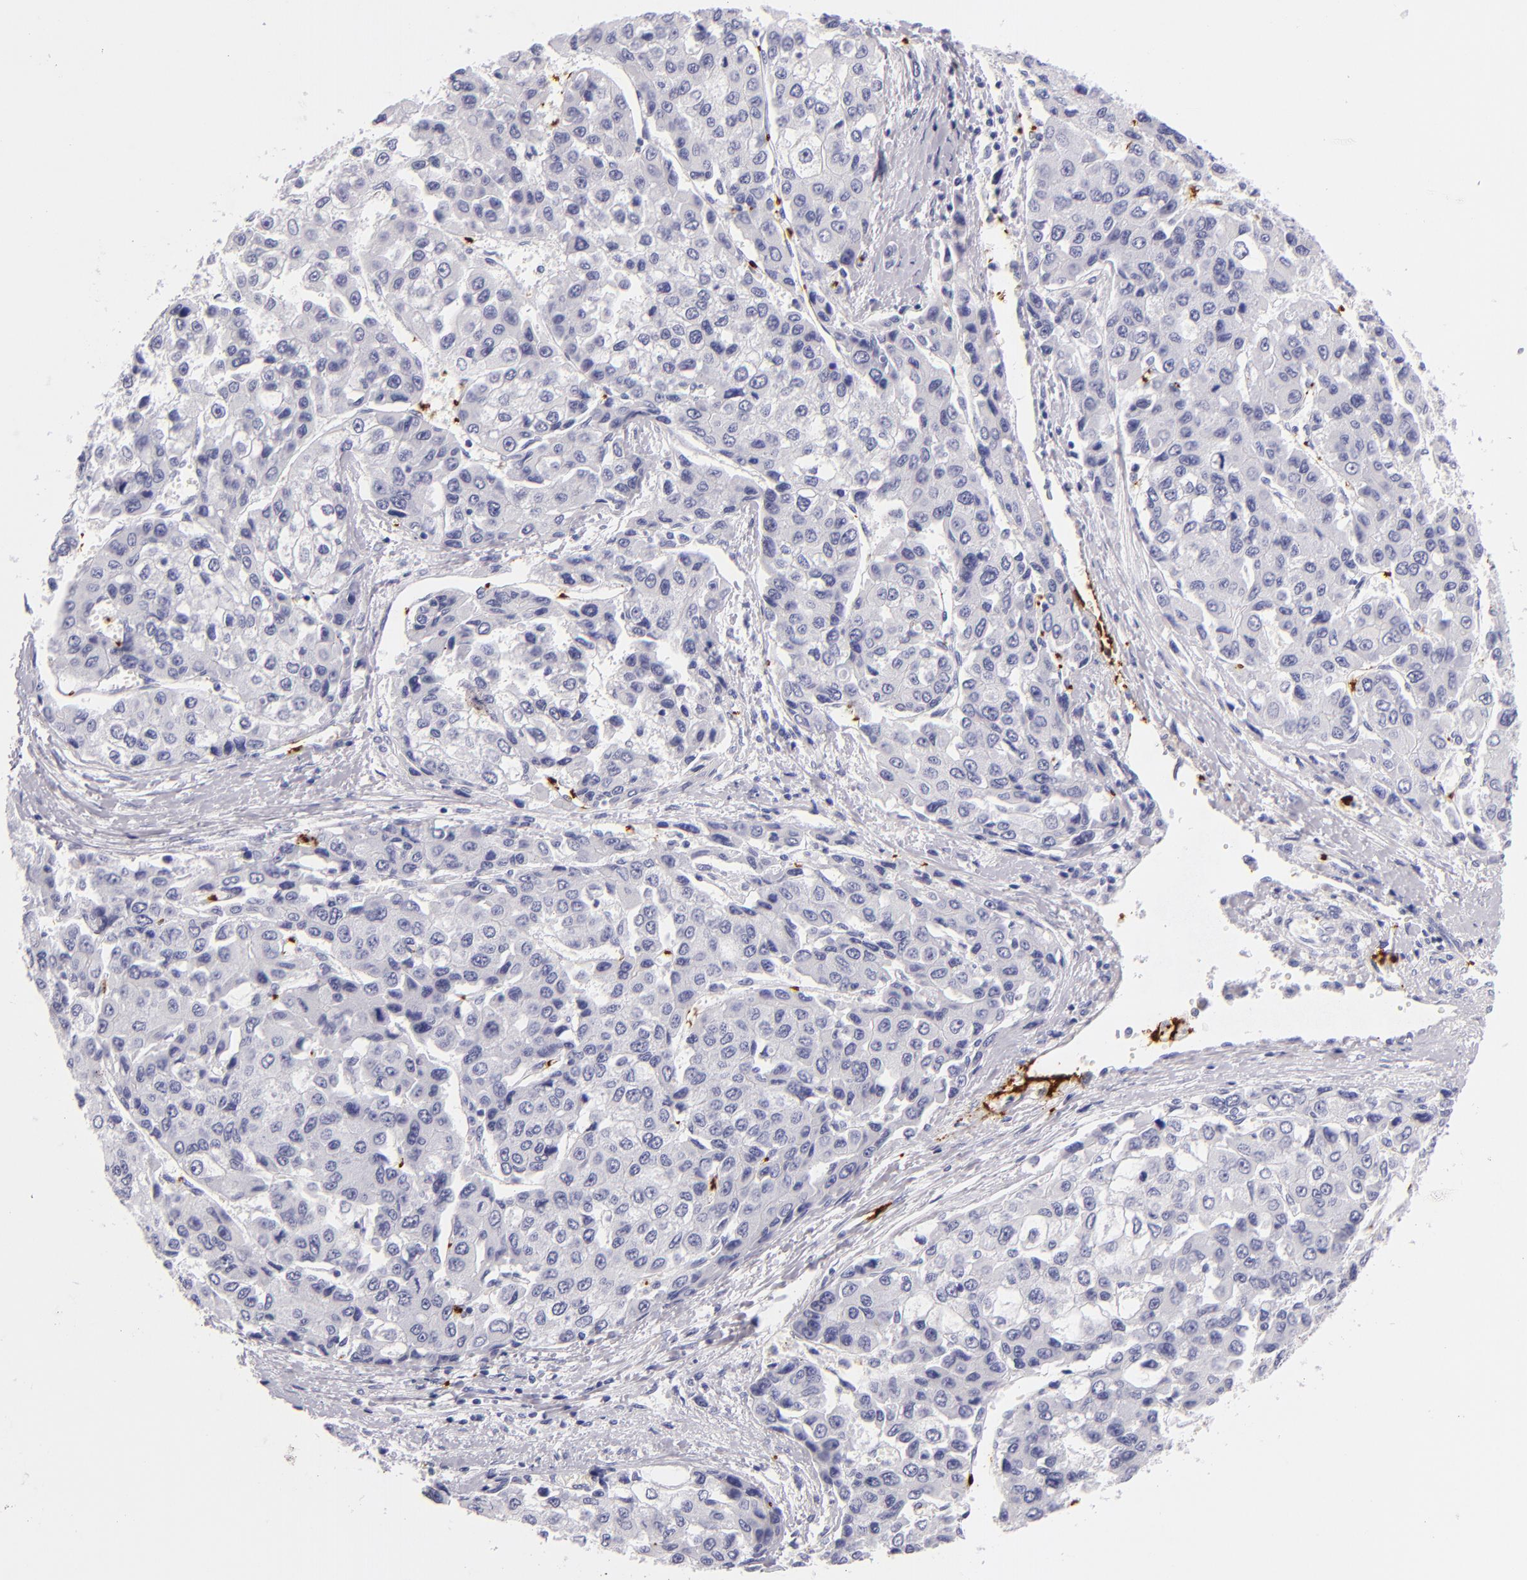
{"staining": {"intensity": "negative", "quantity": "none", "location": "none"}, "tissue": "liver cancer", "cell_type": "Tumor cells", "image_type": "cancer", "snomed": [{"axis": "morphology", "description": "Carcinoma, Hepatocellular, NOS"}, {"axis": "topography", "description": "Liver"}], "caption": "Histopathology image shows no protein staining in tumor cells of liver hepatocellular carcinoma tissue.", "gene": "GP1BA", "patient": {"sex": "female", "age": 66}}